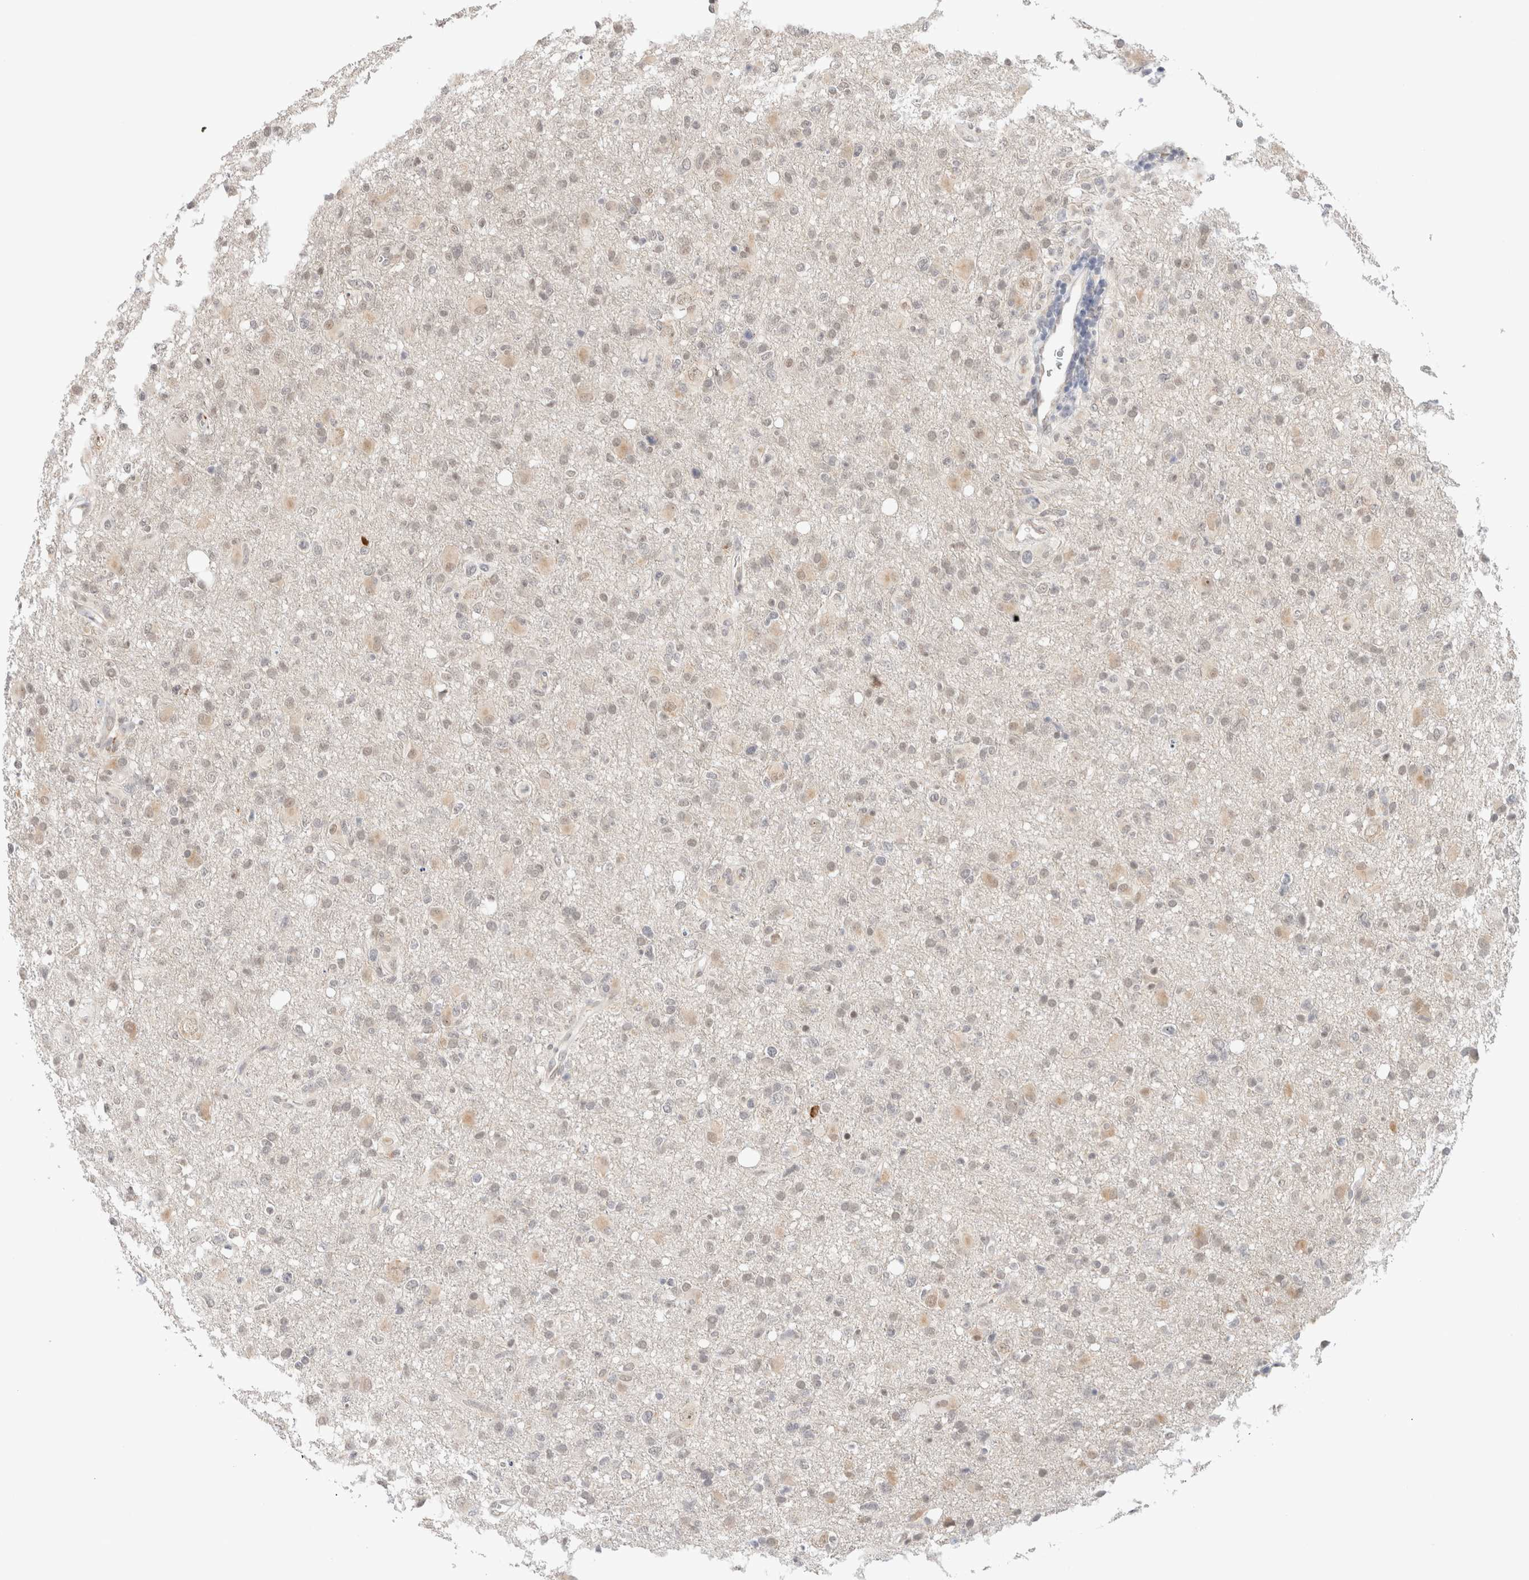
{"staining": {"intensity": "weak", "quantity": "<25%", "location": "cytoplasmic/membranous"}, "tissue": "glioma", "cell_type": "Tumor cells", "image_type": "cancer", "snomed": [{"axis": "morphology", "description": "Glioma, malignant, High grade"}, {"axis": "topography", "description": "Brain"}], "caption": "This micrograph is of glioma stained with immunohistochemistry (IHC) to label a protein in brown with the nuclei are counter-stained blue. There is no expression in tumor cells.", "gene": "HDLBP", "patient": {"sex": "female", "age": 57}}